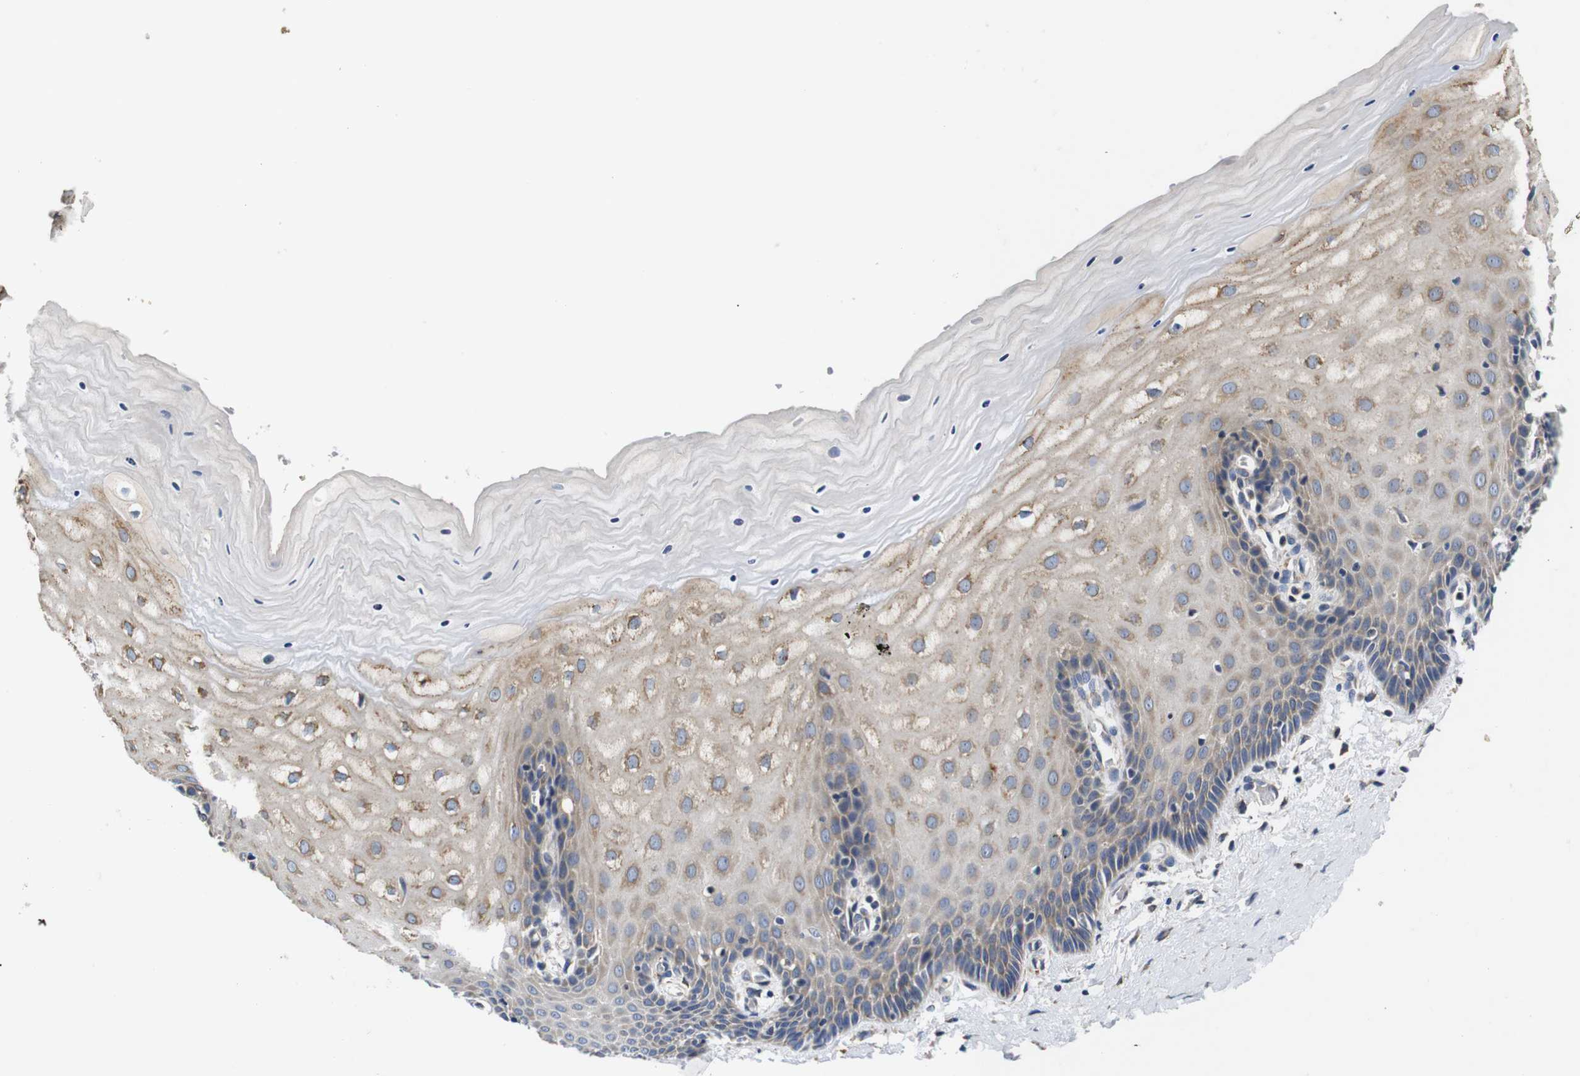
{"staining": {"intensity": "moderate", "quantity": "25%-75%", "location": "cytoplasmic/membranous"}, "tissue": "cervix", "cell_type": "Glandular cells", "image_type": "normal", "snomed": [{"axis": "morphology", "description": "Normal tissue, NOS"}, {"axis": "topography", "description": "Cervix"}], "caption": "This is an image of immunohistochemistry (IHC) staining of normal cervix, which shows moderate expression in the cytoplasmic/membranous of glandular cells.", "gene": "MARCHF7", "patient": {"sex": "female", "age": 55}}